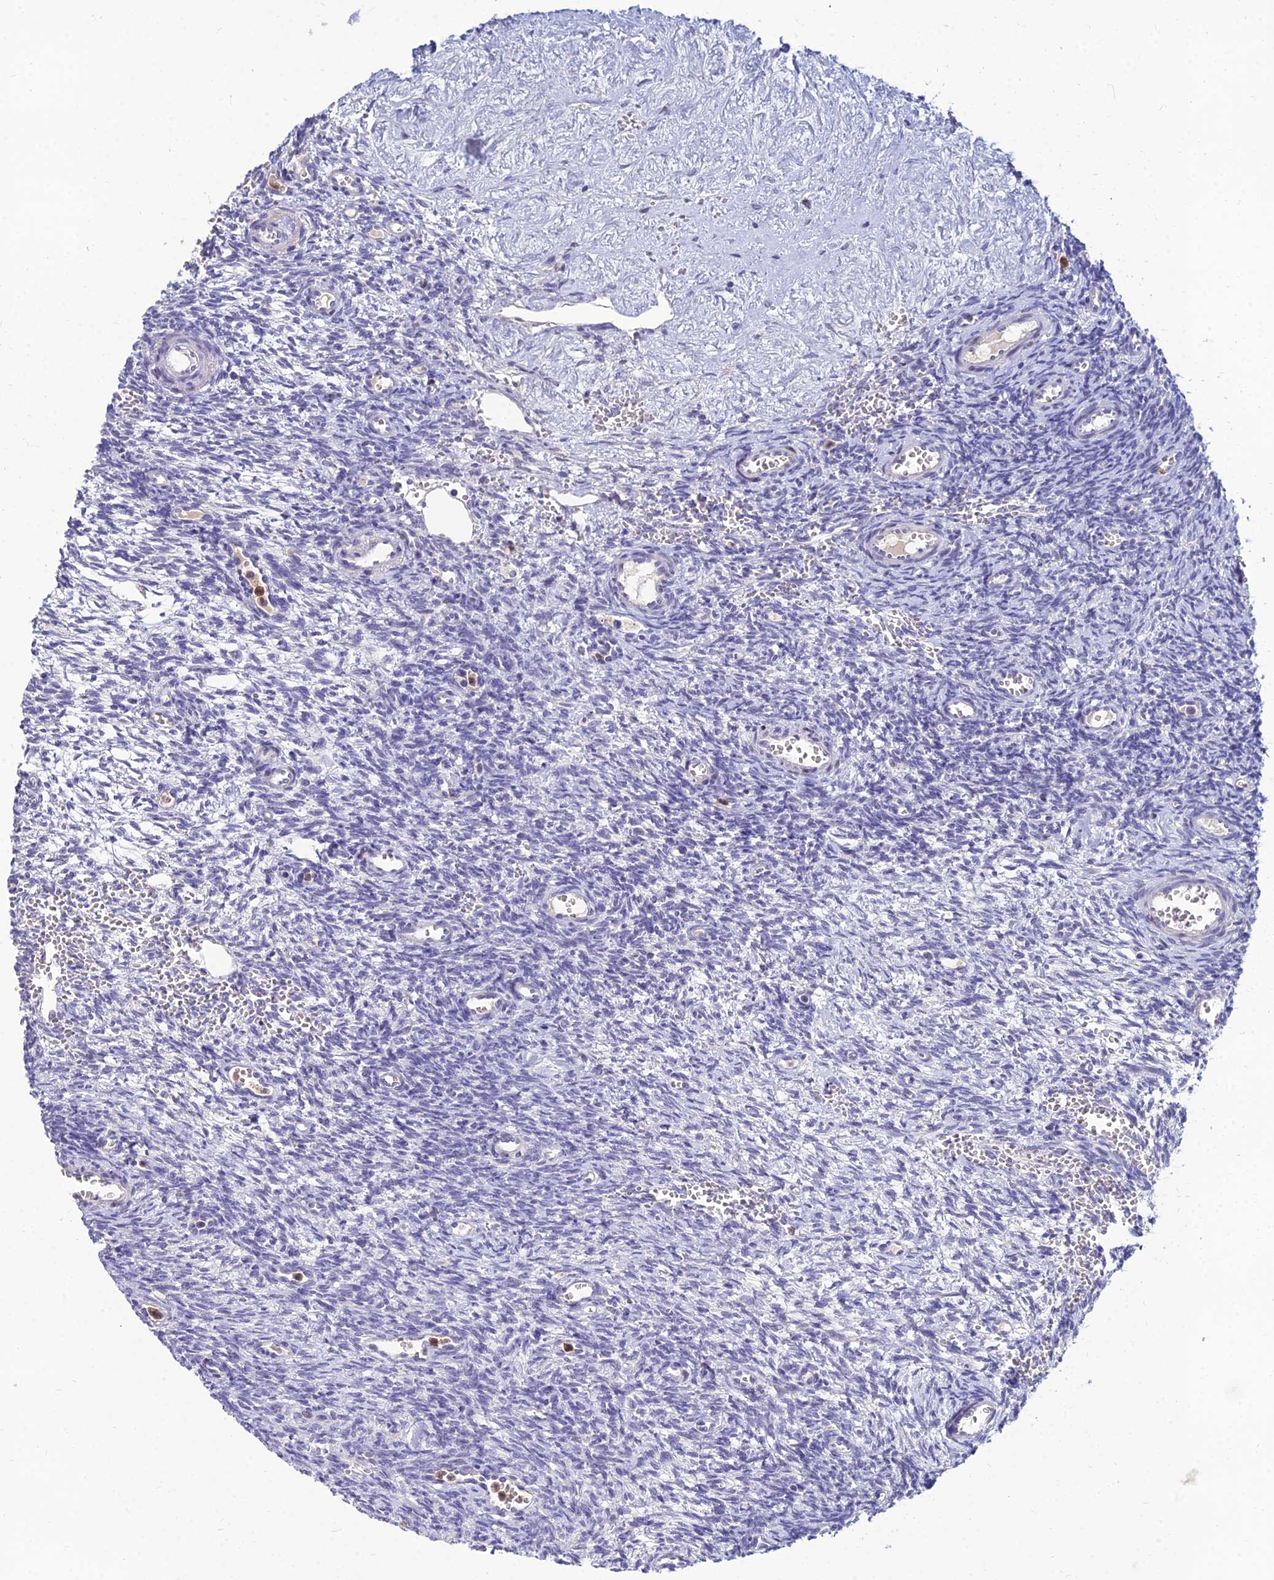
{"staining": {"intensity": "negative", "quantity": "none", "location": "none"}, "tissue": "ovary", "cell_type": "Follicle cells", "image_type": "normal", "snomed": [{"axis": "morphology", "description": "Normal tissue, NOS"}, {"axis": "topography", "description": "Ovary"}], "caption": "Immunohistochemical staining of normal ovary demonstrates no significant positivity in follicle cells.", "gene": "GOLGA6A", "patient": {"sex": "female", "age": 39}}